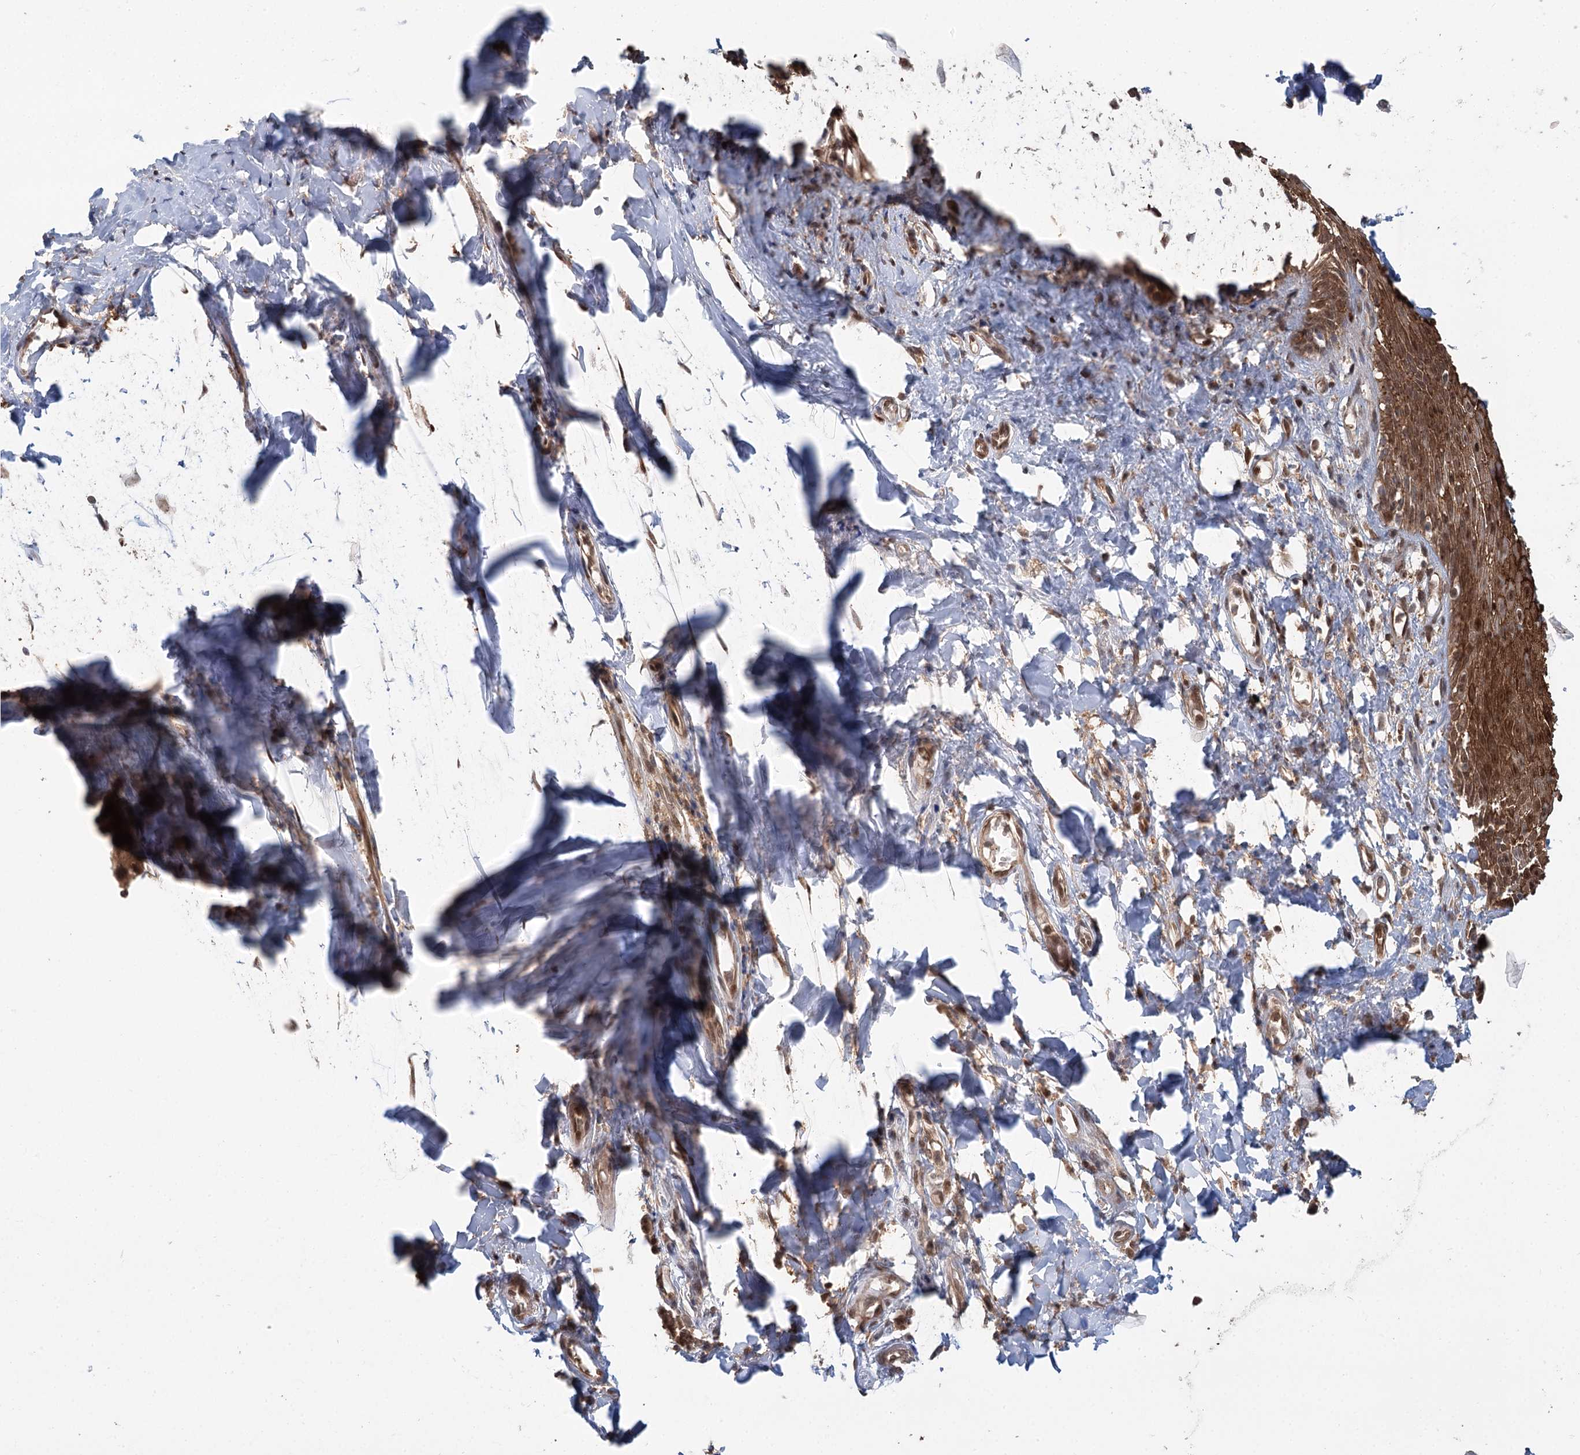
{"staining": {"intensity": "strong", "quantity": ">75%", "location": "cytoplasmic/membranous,nuclear"}, "tissue": "skin", "cell_type": "Epidermal cells", "image_type": "normal", "snomed": [{"axis": "morphology", "description": "Normal tissue, NOS"}, {"axis": "topography", "description": "Anal"}], "caption": "Brown immunohistochemical staining in unremarkable human skin demonstrates strong cytoplasmic/membranous,nuclear positivity in about >75% of epidermal cells. (Brightfield microscopy of DAB IHC at high magnification).", "gene": "N6AMT1", "patient": {"sex": "male", "age": 69}}